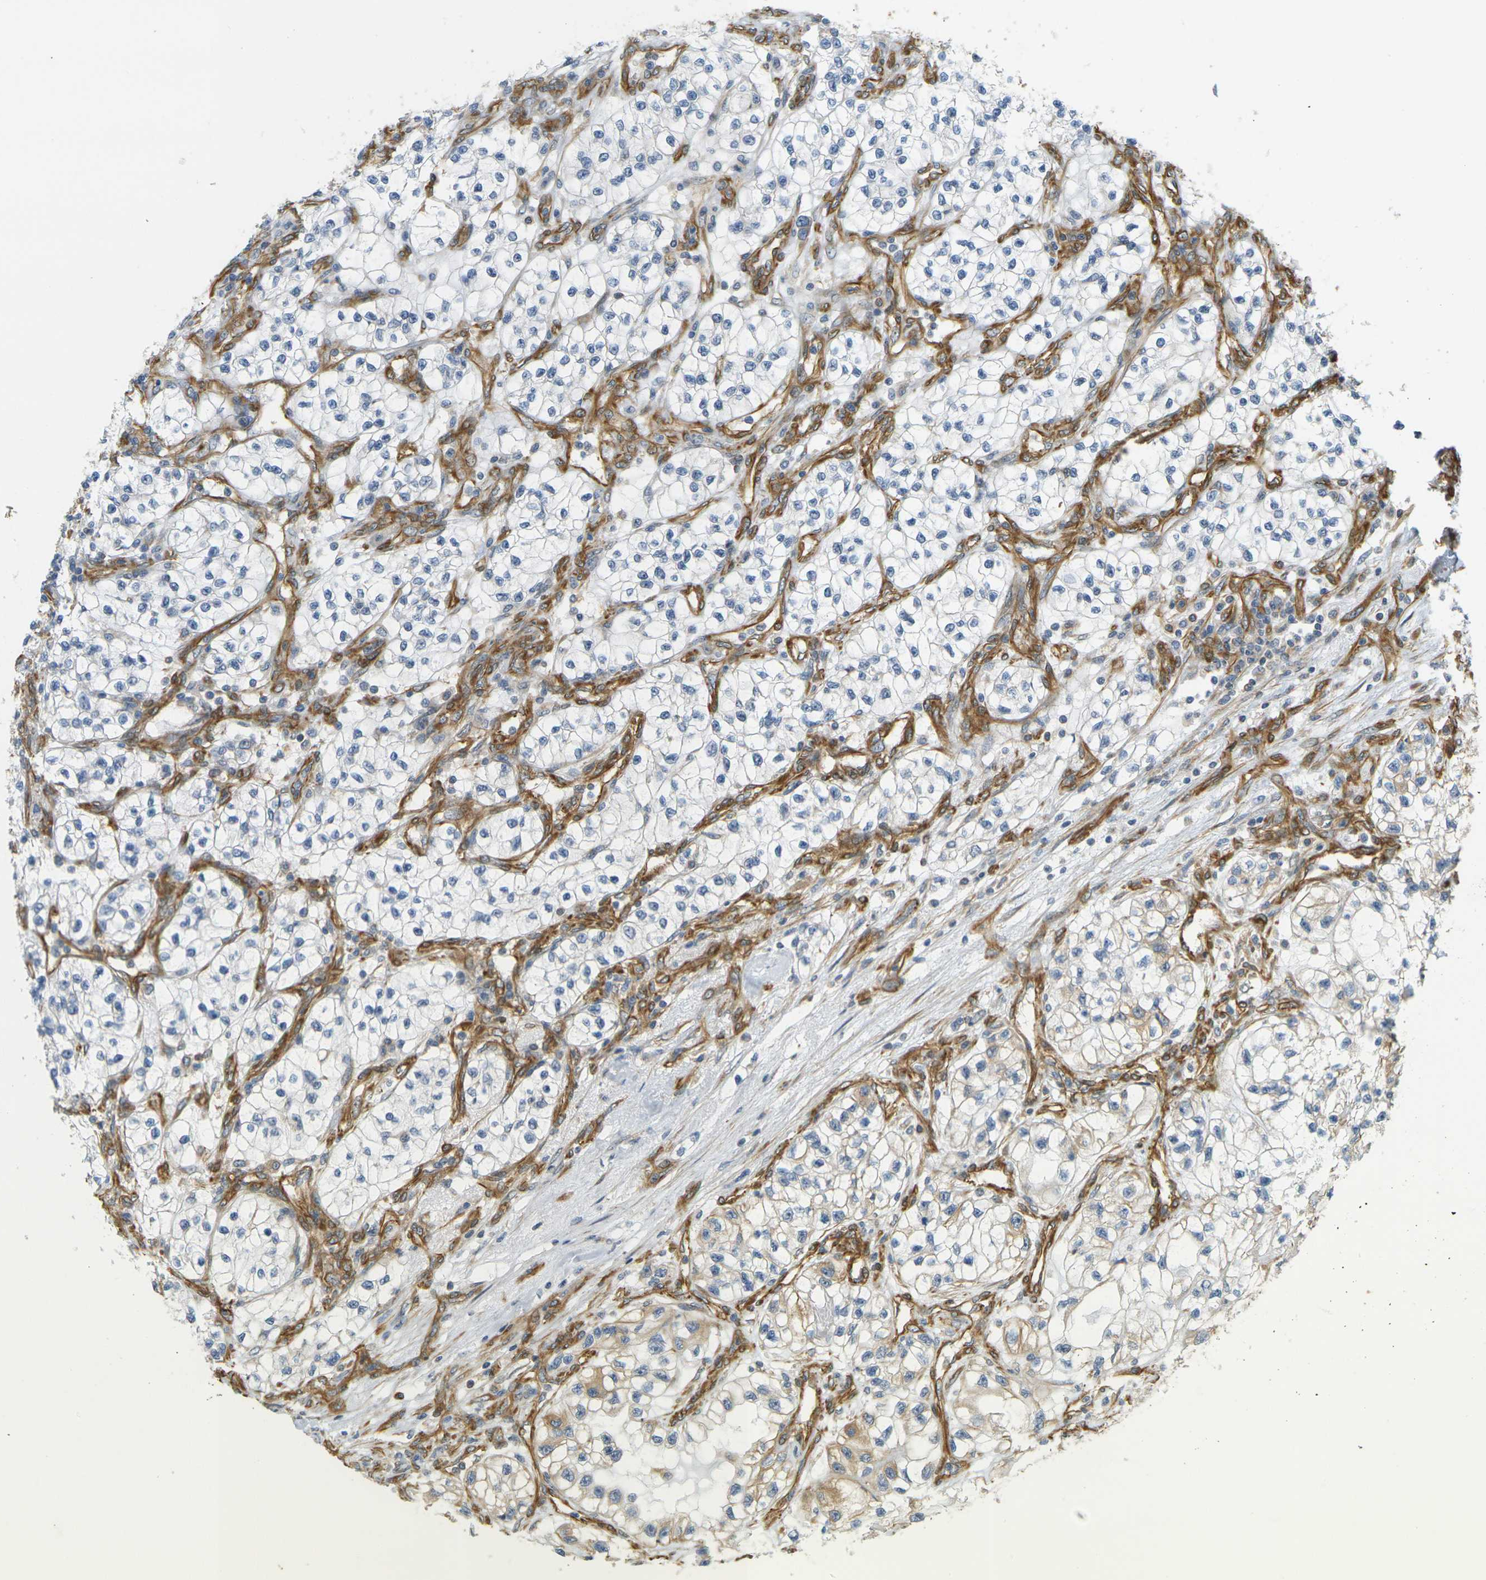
{"staining": {"intensity": "weak", "quantity": "<25%", "location": "cytoplasmic/membranous"}, "tissue": "renal cancer", "cell_type": "Tumor cells", "image_type": "cancer", "snomed": [{"axis": "morphology", "description": "Adenocarcinoma, NOS"}, {"axis": "topography", "description": "Kidney"}], "caption": "This is an immunohistochemistry photomicrograph of human renal adenocarcinoma. There is no positivity in tumor cells.", "gene": "CYTH3", "patient": {"sex": "female", "age": 57}}